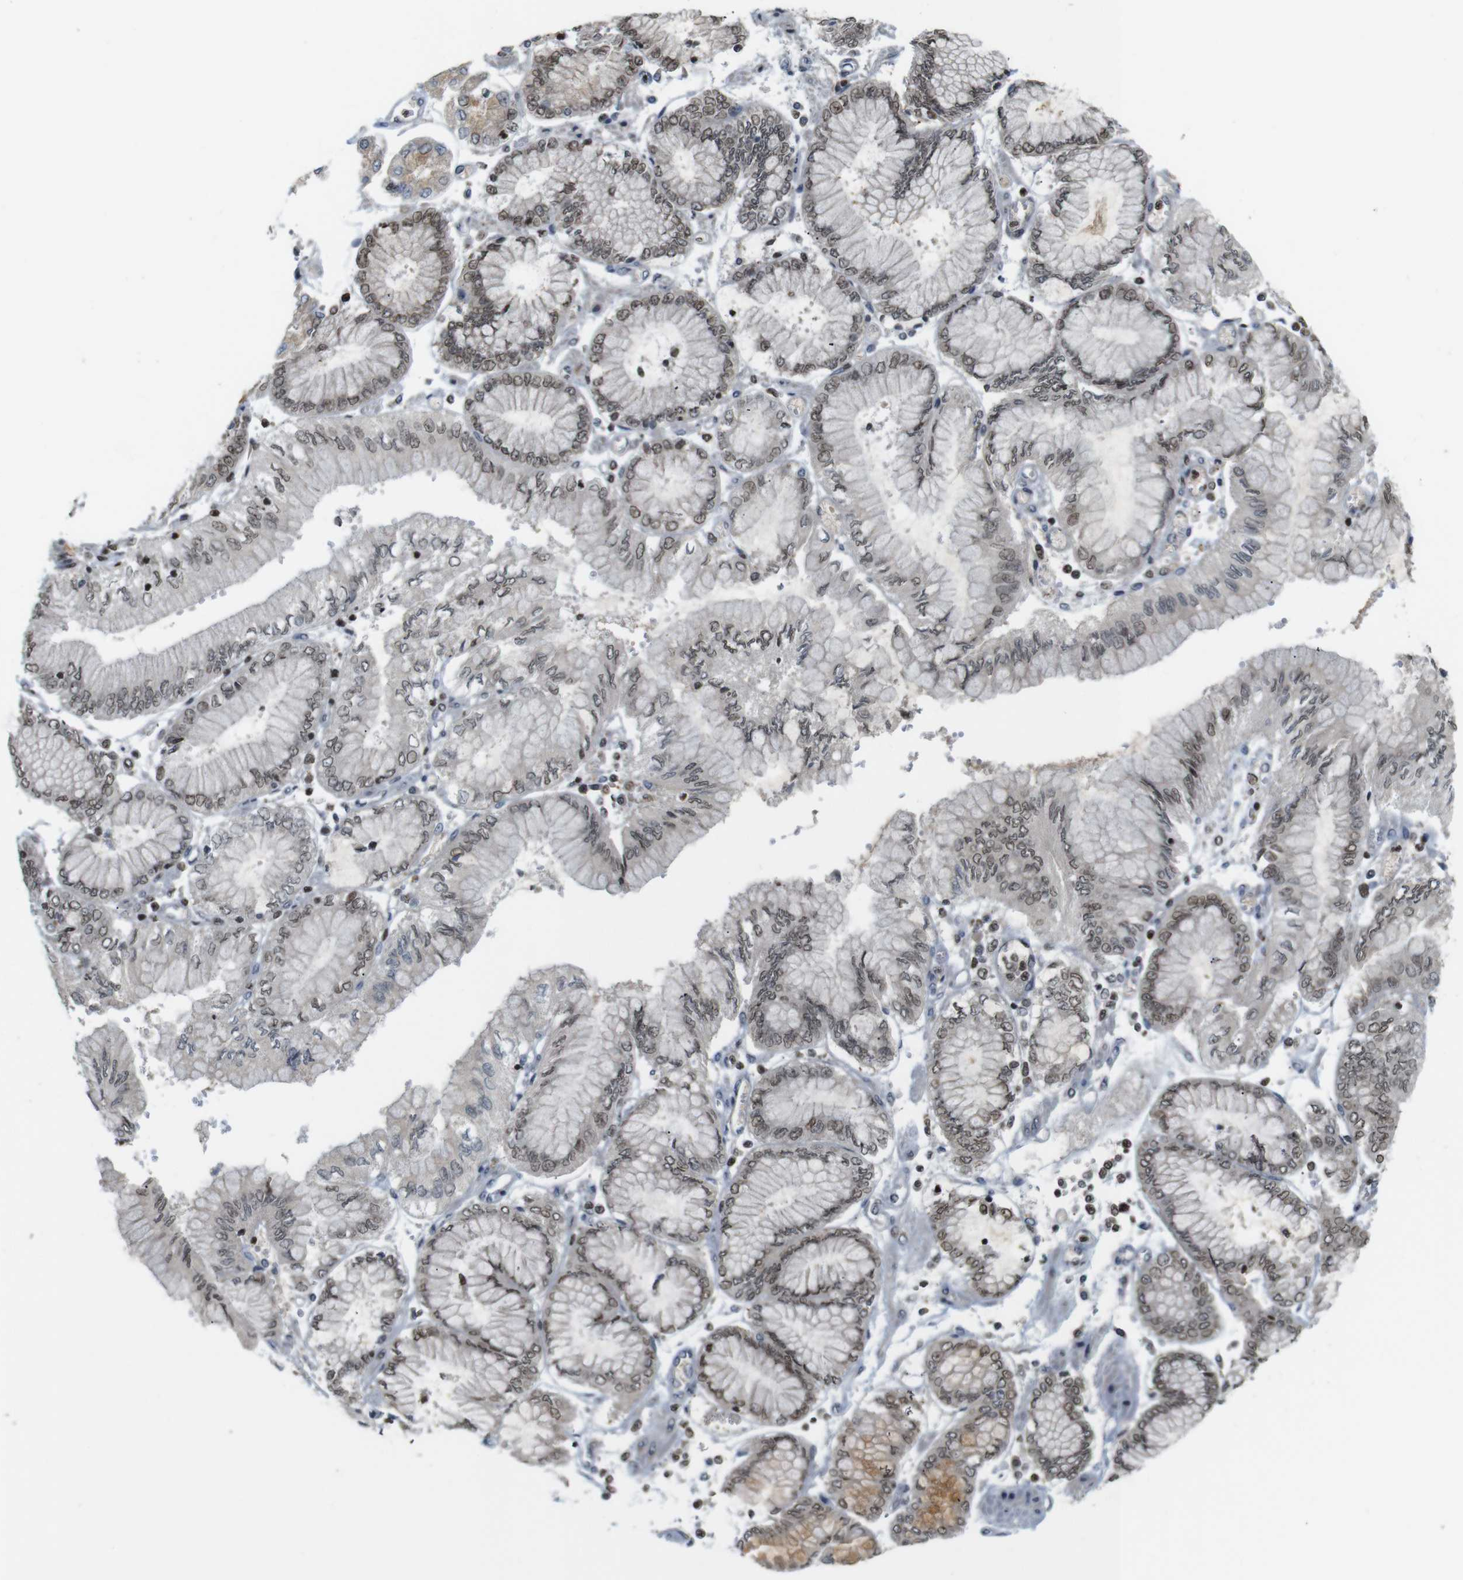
{"staining": {"intensity": "moderate", "quantity": ">75%", "location": "nuclear"}, "tissue": "stomach cancer", "cell_type": "Tumor cells", "image_type": "cancer", "snomed": [{"axis": "morphology", "description": "Adenocarcinoma, NOS"}, {"axis": "topography", "description": "Stomach"}], "caption": "IHC staining of stomach adenocarcinoma, which reveals medium levels of moderate nuclear staining in approximately >75% of tumor cells indicating moderate nuclear protein positivity. The staining was performed using DAB (3,3'-diaminobenzidine) (brown) for protein detection and nuclei were counterstained in hematoxylin (blue).", "gene": "MBD1", "patient": {"sex": "male", "age": 76}}